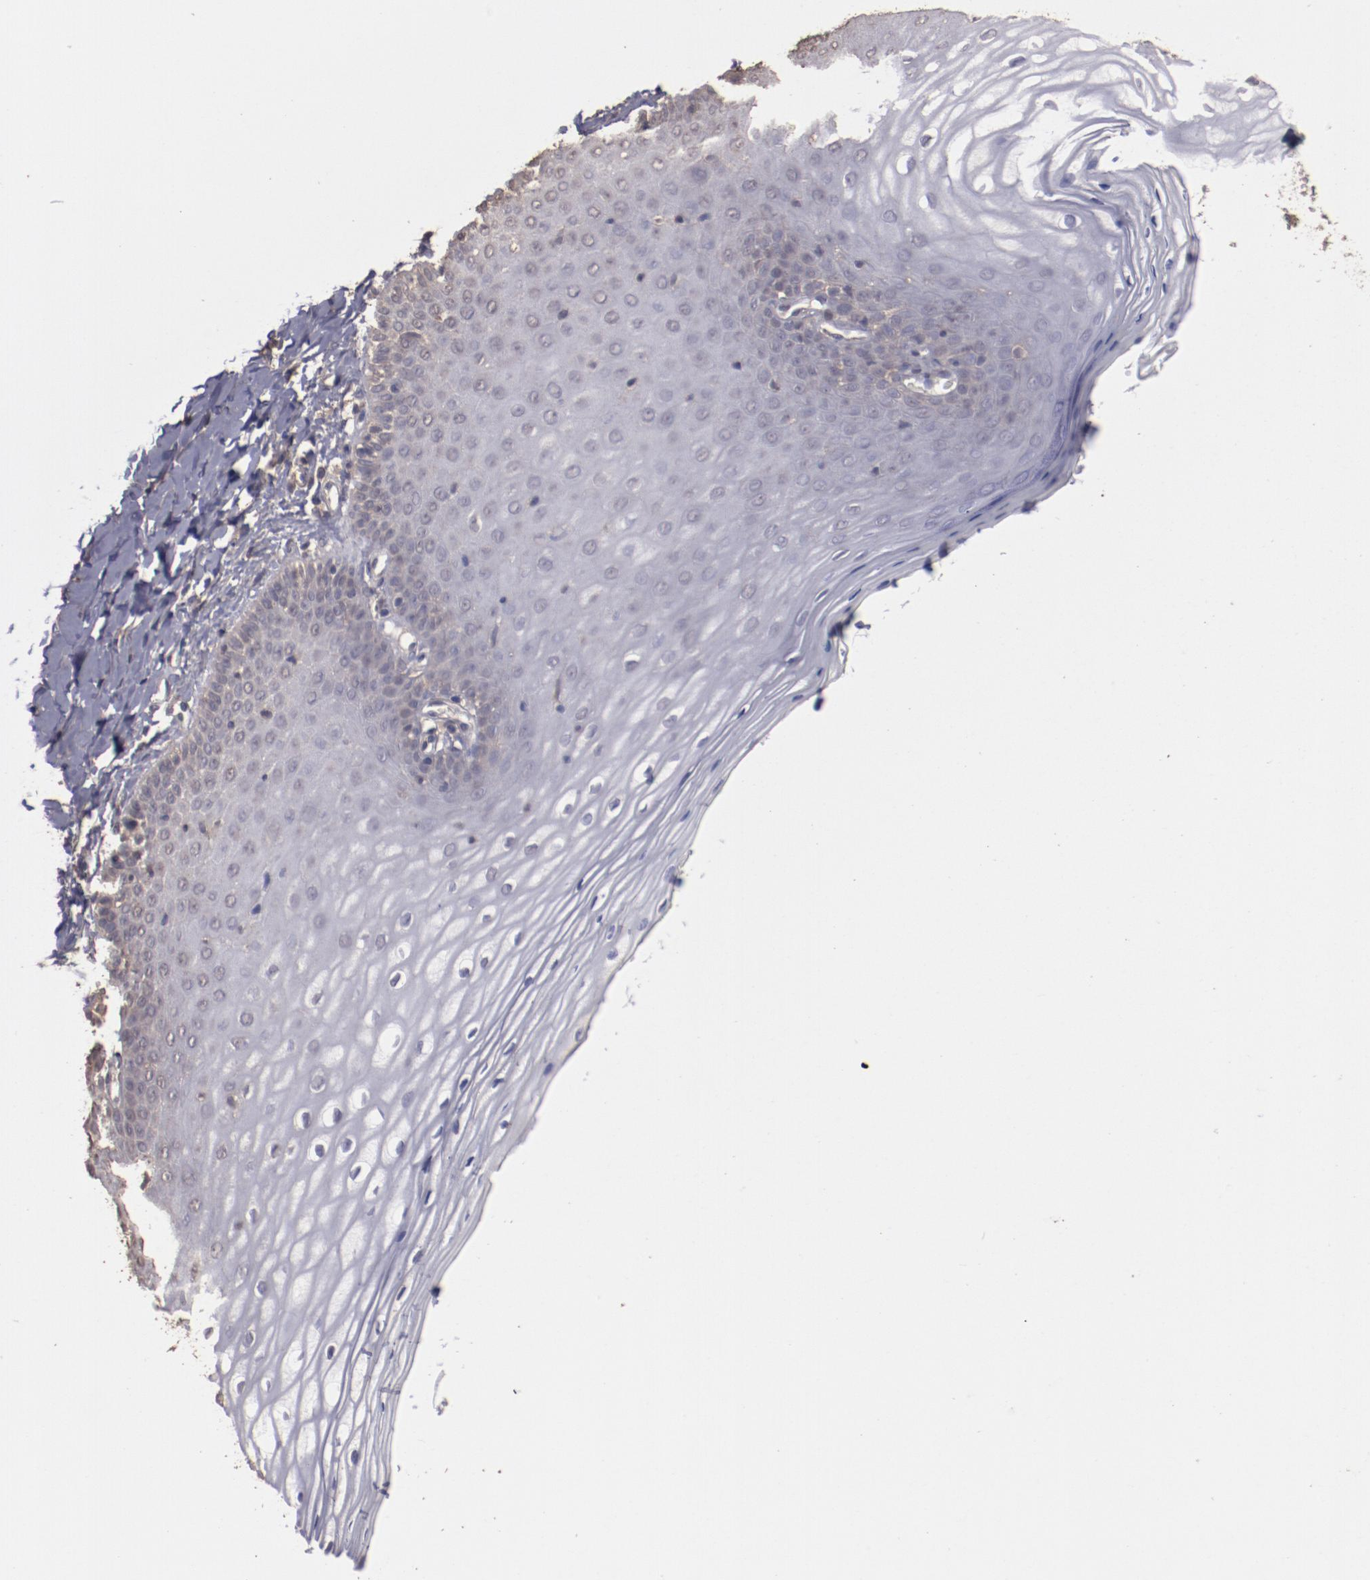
{"staining": {"intensity": "weak", "quantity": "<25%", "location": "cytoplasmic/membranous"}, "tissue": "vagina", "cell_type": "Squamous epithelial cells", "image_type": "normal", "snomed": [{"axis": "morphology", "description": "Normal tissue, NOS"}, {"axis": "topography", "description": "Vagina"}], "caption": "A high-resolution image shows immunohistochemistry (IHC) staining of benign vagina, which displays no significant staining in squamous epithelial cells.", "gene": "FAT1", "patient": {"sex": "female", "age": 55}}